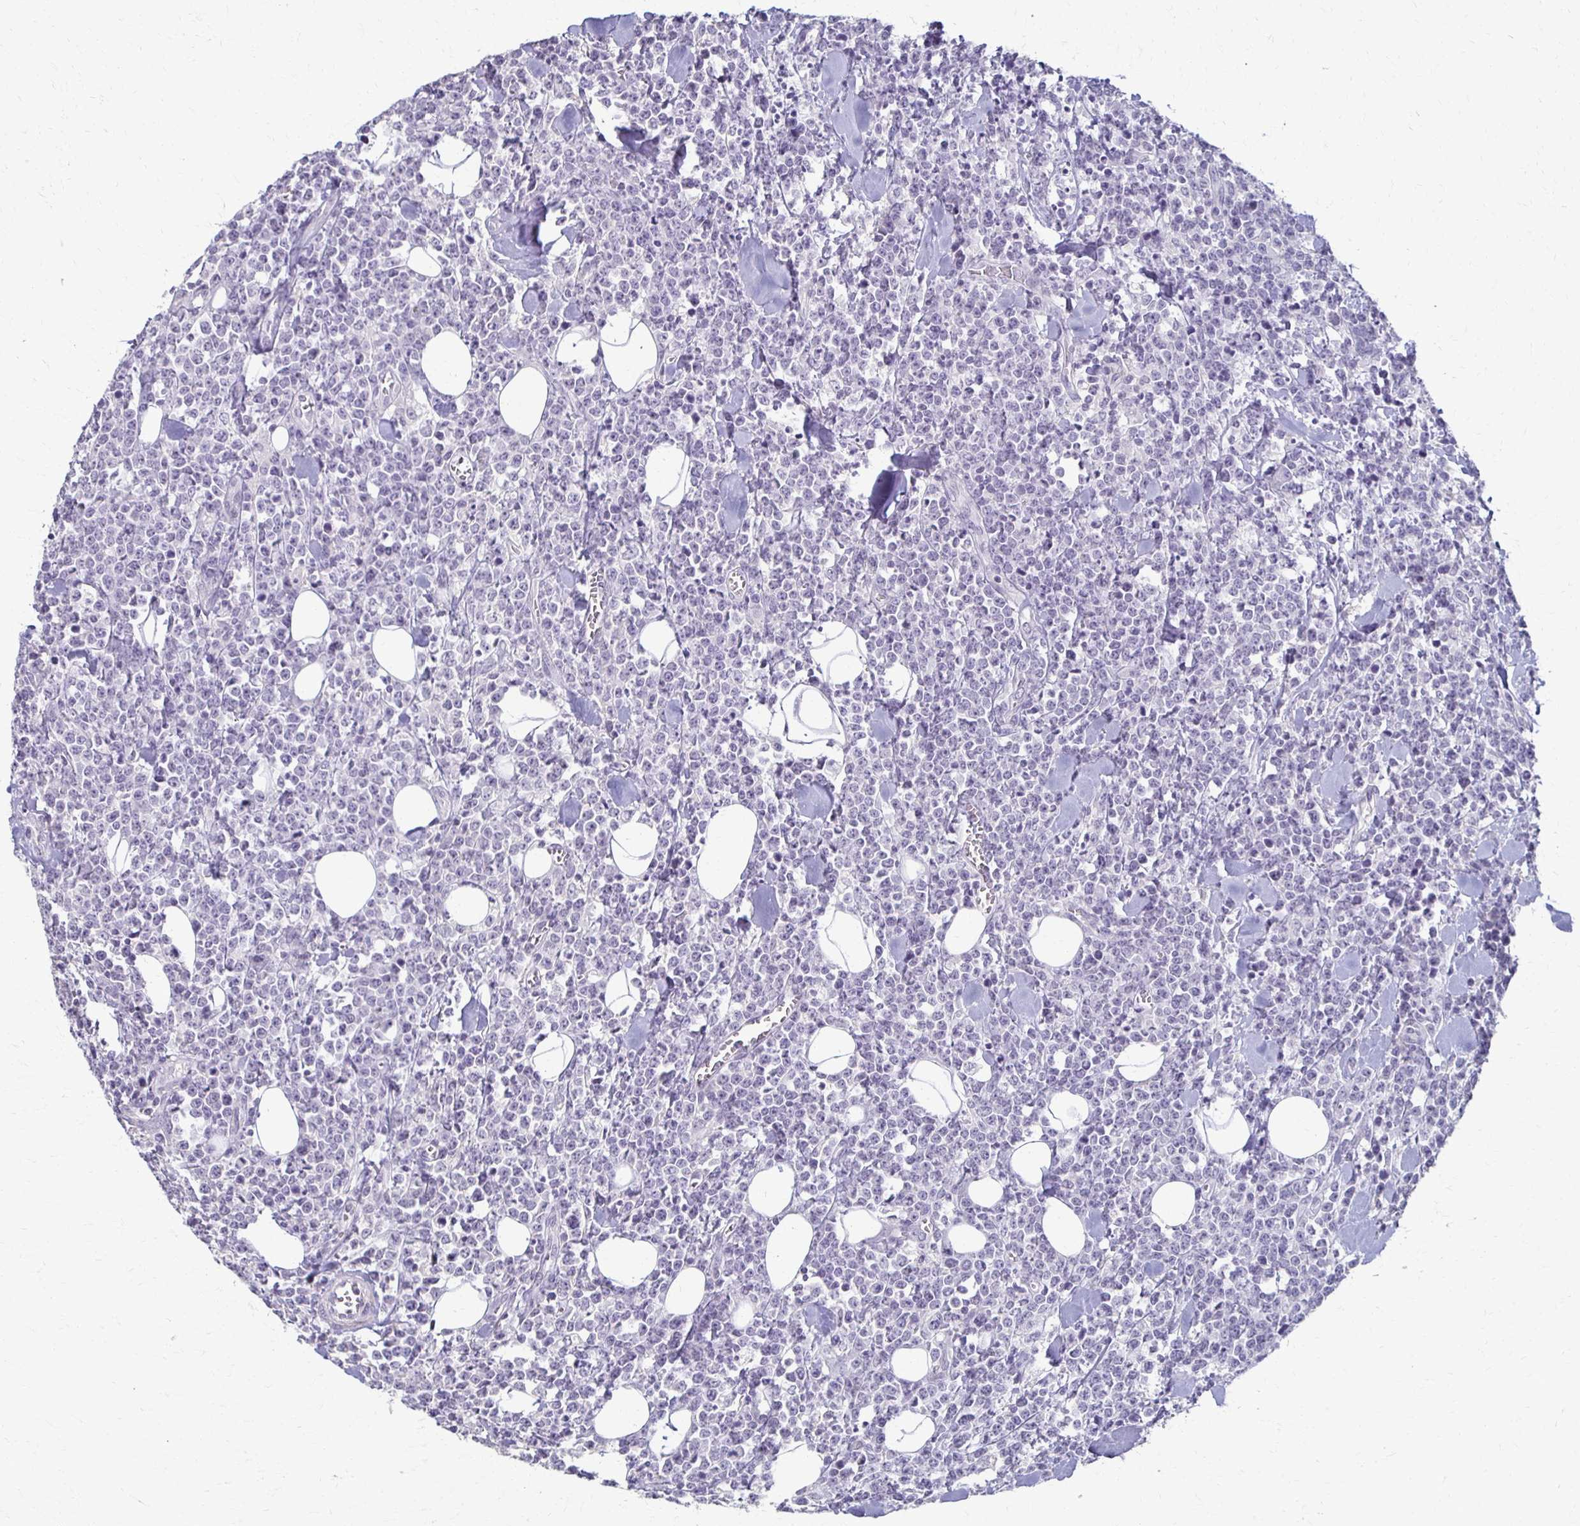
{"staining": {"intensity": "negative", "quantity": "none", "location": "none"}, "tissue": "lymphoma", "cell_type": "Tumor cells", "image_type": "cancer", "snomed": [{"axis": "morphology", "description": "Malignant lymphoma, non-Hodgkin's type, High grade"}, {"axis": "topography", "description": "Small intestine"}], "caption": "IHC micrograph of lymphoma stained for a protein (brown), which displays no staining in tumor cells.", "gene": "FOXO4", "patient": {"sex": "female", "age": 56}}